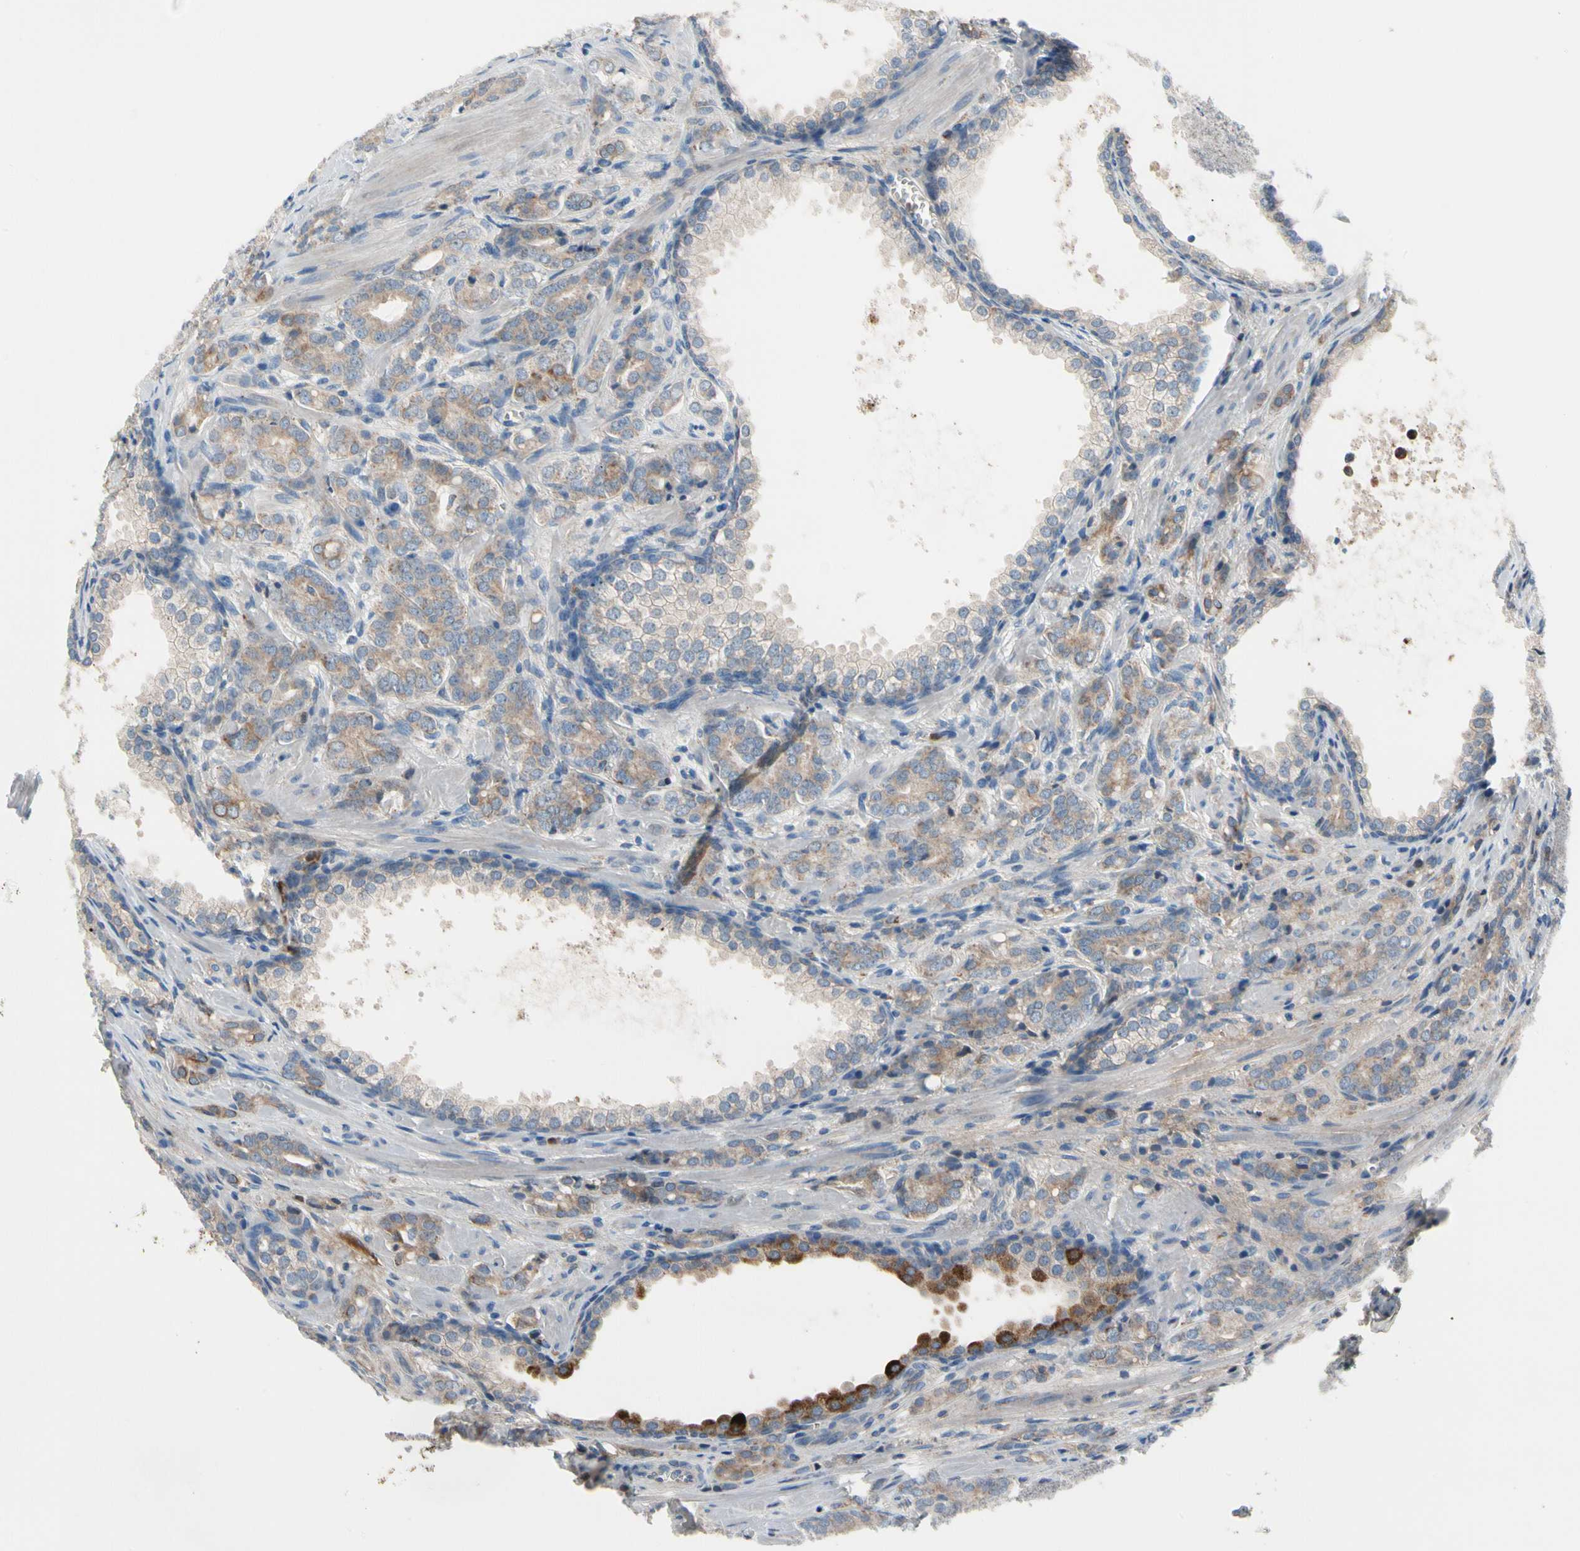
{"staining": {"intensity": "weak", "quantity": ">75%", "location": "cytoplasmic/membranous"}, "tissue": "prostate cancer", "cell_type": "Tumor cells", "image_type": "cancer", "snomed": [{"axis": "morphology", "description": "Adenocarcinoma, High grade"}, {"axis": "topography", "description": "Prostate"}], "caption": "Immunohistochemistry image of neoplastic tissue: high-grade adenocarcinoma (prostate) stained using IHC displays low levels of weak protein expression localized specifically in the cytoplasmic/membranous of tumor cells, appearing as a cytoplasmic/membranous brown color.", "gene": "HJURP", "patient": {"sex": "male", "age": 64}}